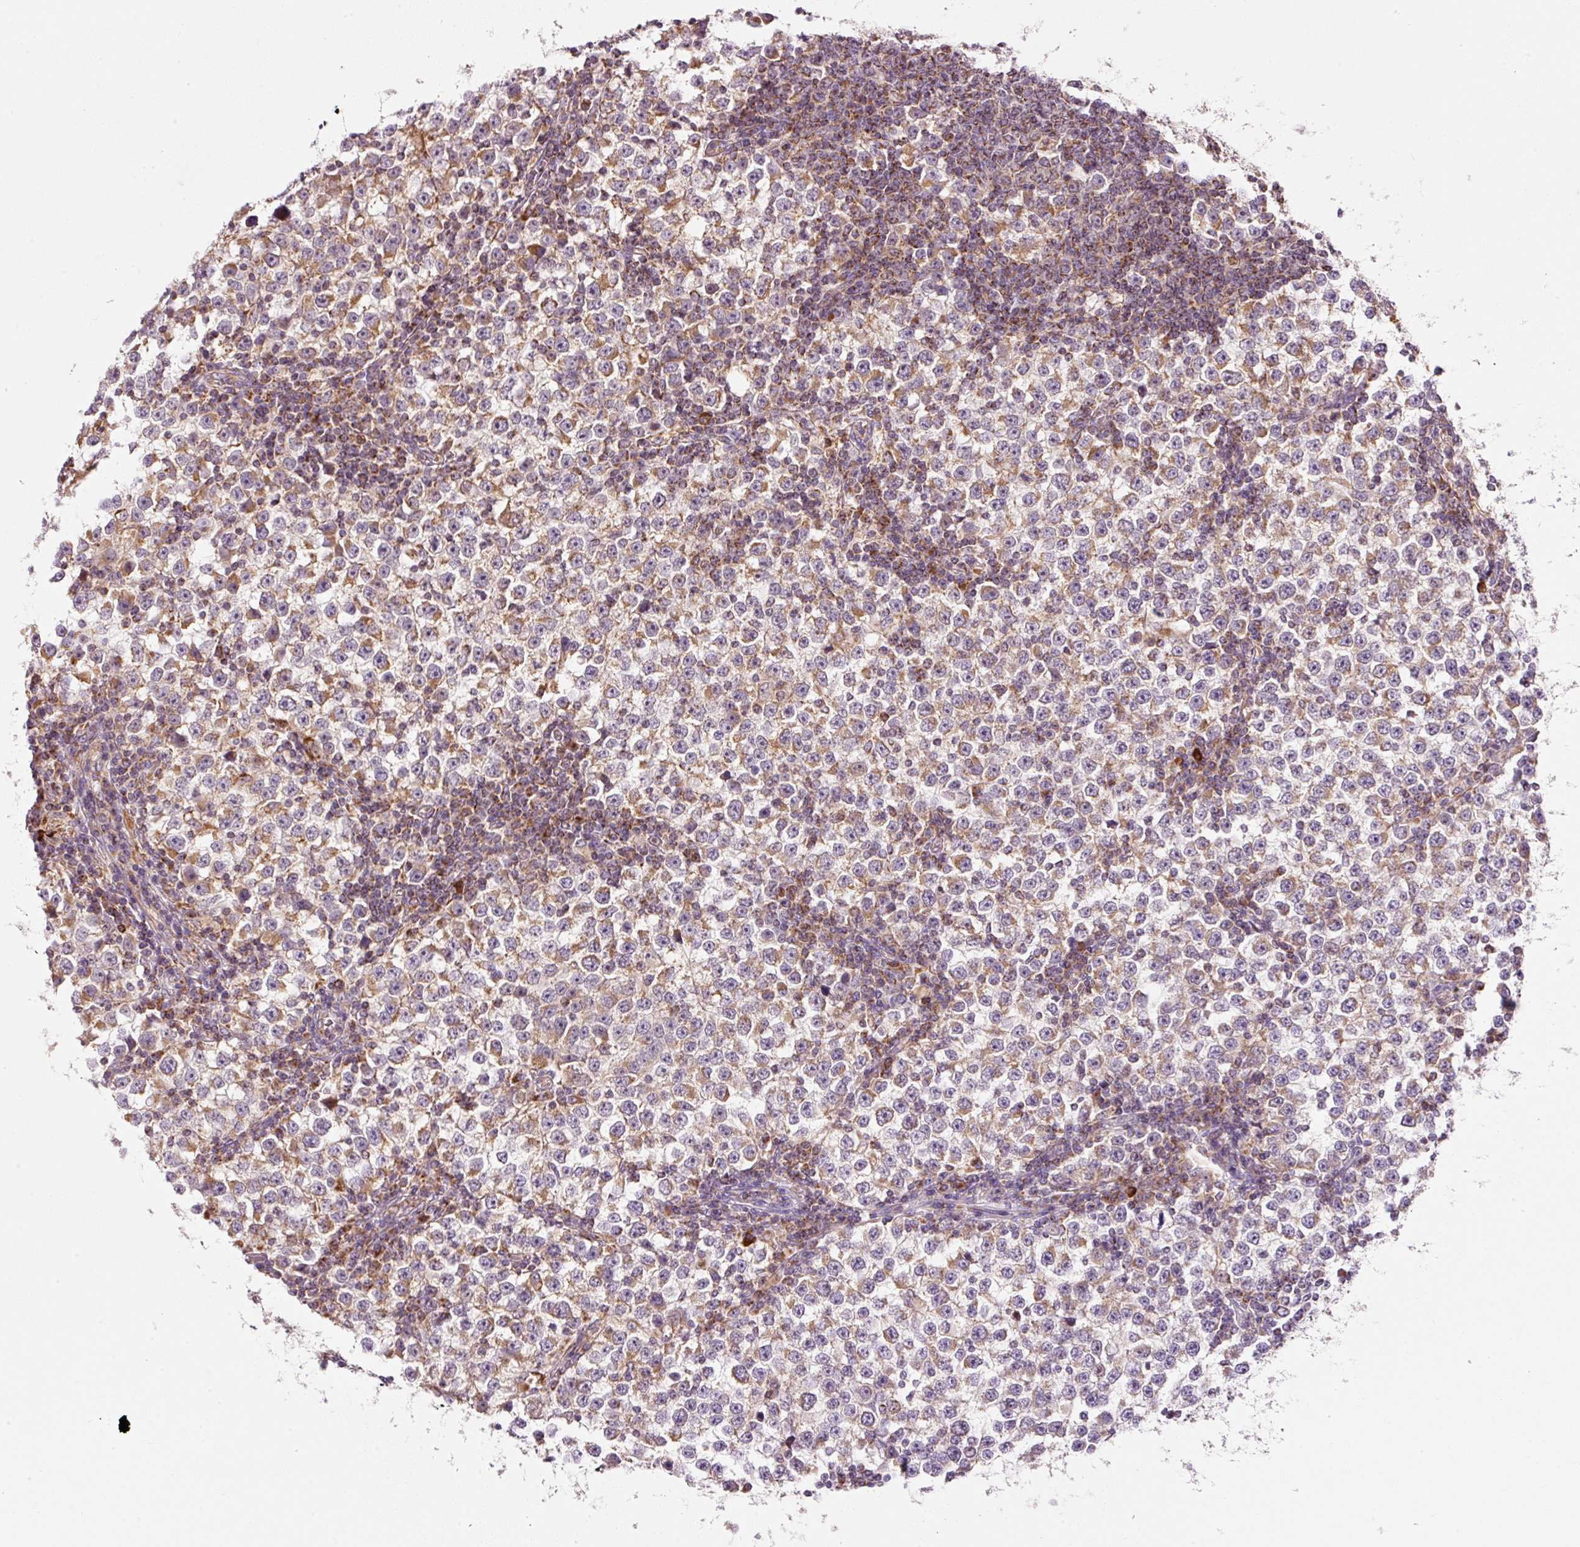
{"staining": {"intensity": "moderate", "quantity": "25%-75%", "location": "cytoplasmic/membranous"}, "tissue": "testis cancer", "cell_type": "Tumor cells", "image_type": "cancer", "snomed": [{"axis": "morphology", "description": "Seminoma, NOS"}, {"axis": "topography", "description": "Testis"}], "caption": "IHC of testis cancer (seminoma) exhibits medium levels of moderate cytoplasmic/membranous expression in about 25%-75% of tumor cells.", "gene": "FAM78B", "patient": {"sex": "male", "age": 65}}